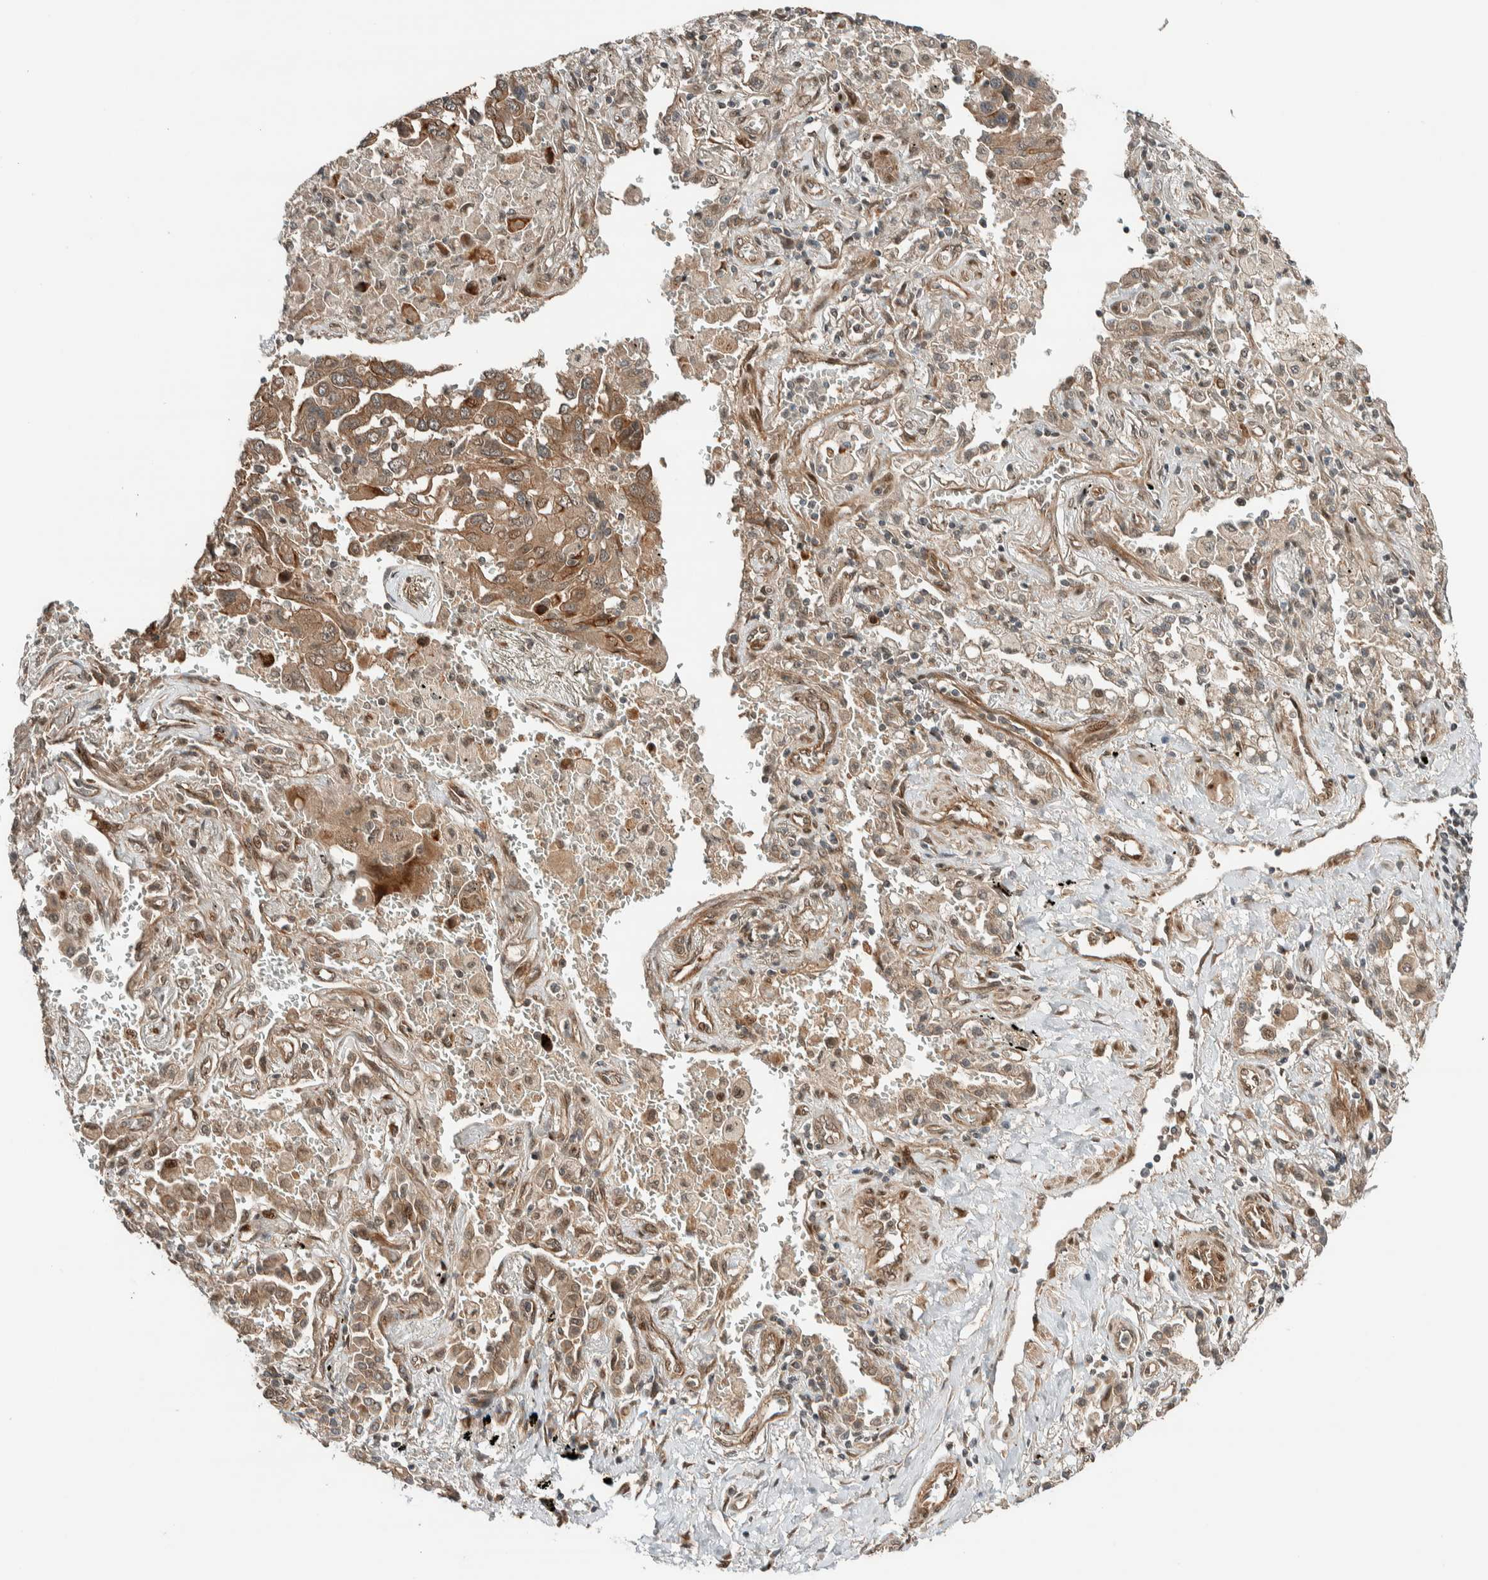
{"staining": {"intensity": "moderate", "quantity": ">75%", "location": "cytoplasmic/membranous"}, "tissue": "lung cancer", "cell_type": "Tumor cells", "image_type": "cancer", "snomed": [{"axis": "morphology", "description": "Adenocarcinoma, NOS"}, {"axis": "topography", "description": "Lung"}], "caption": "About >75% of tumor cells in lung cancer demonstrate moderate cytoplasmic/membranous protein expression as visualized by brown immunohistochemical staining.", "gene": "STXBP4", "patient": {"sex": "female", "age": 65}}